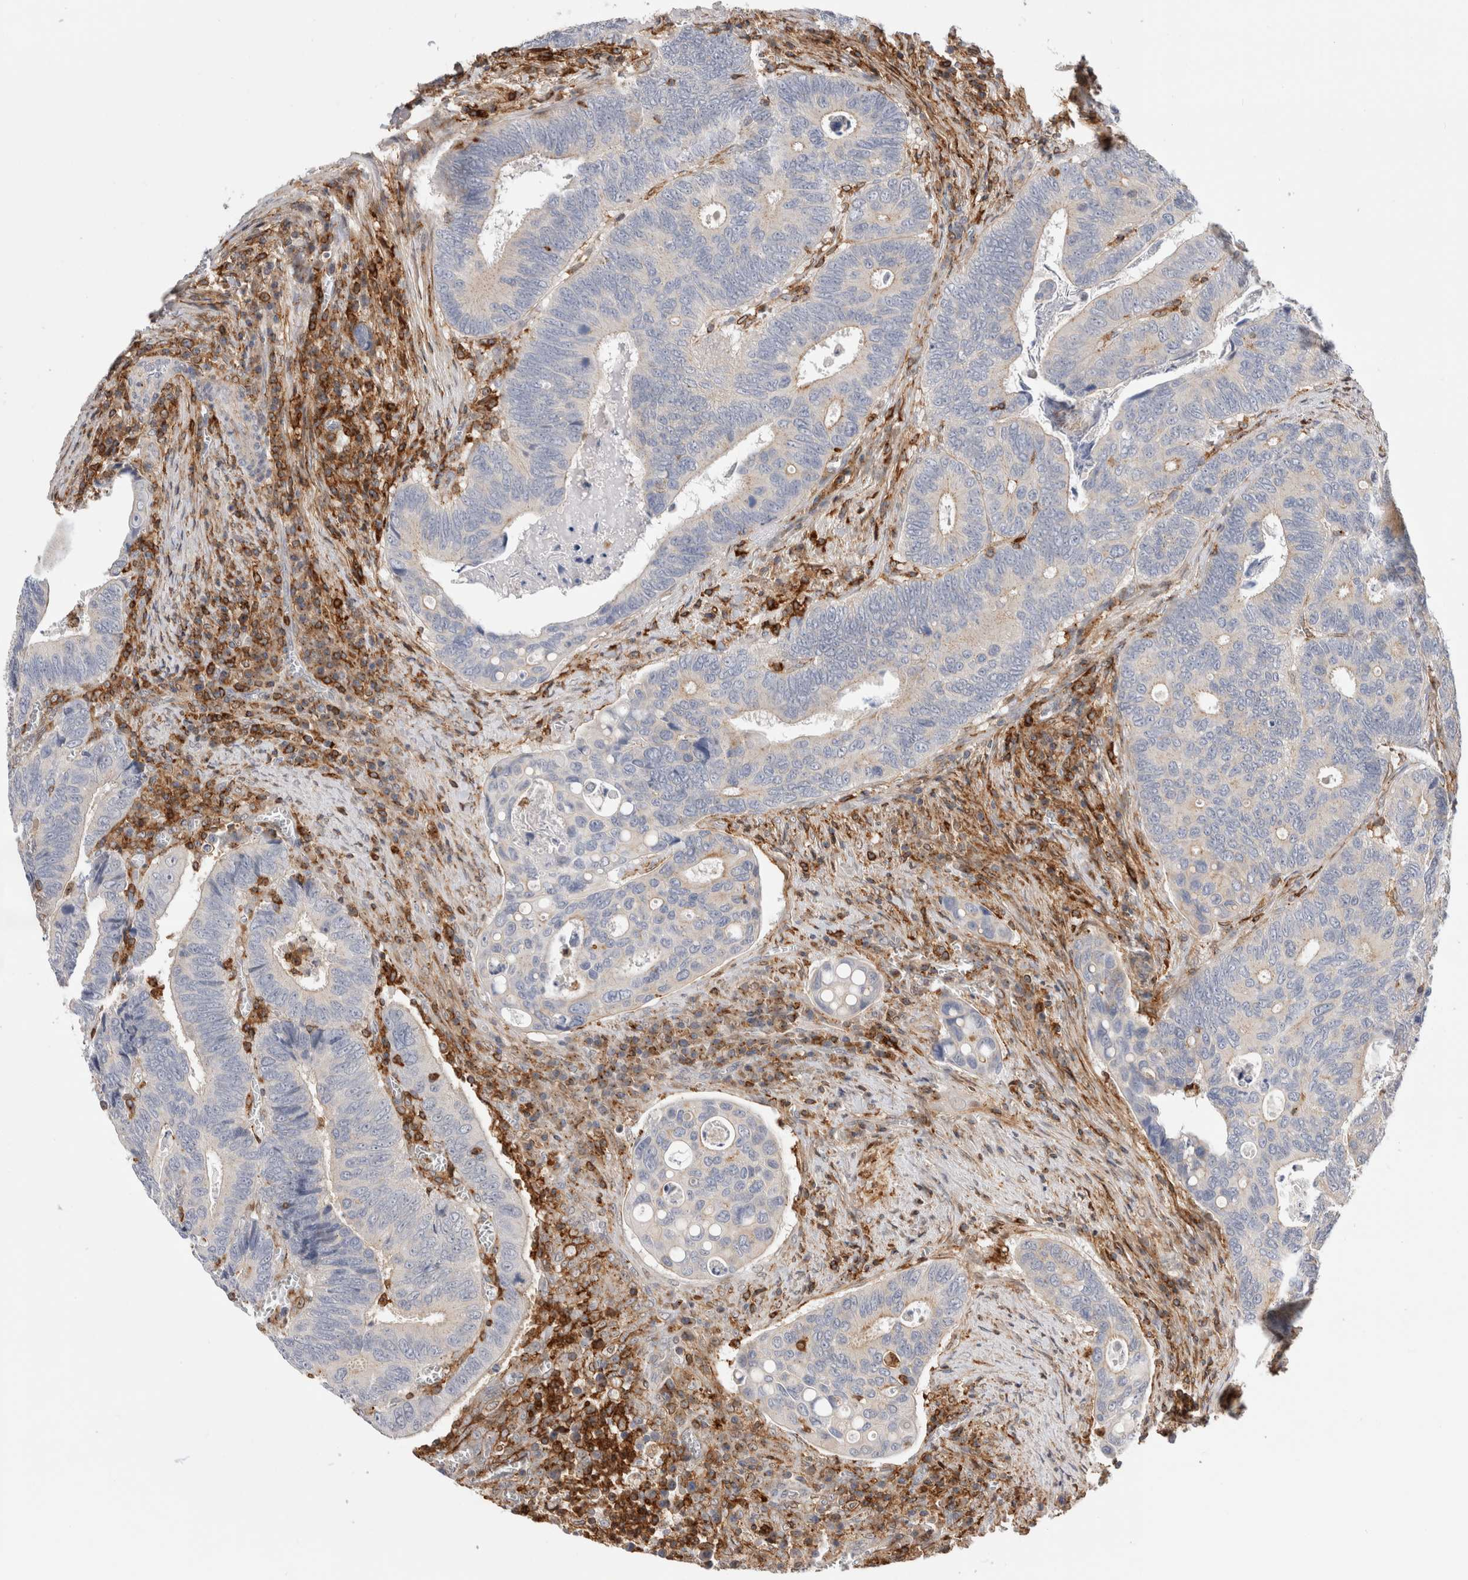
{"staining": {"intensity": "negative", "quantity": "none", "location": "none"}, "tissue": "colorectal cancer", "cell_type": "Tumor cells", "image_type": "cancer", "snomed": [{"axis": "morphology", "description": "Inflammation, NOS"}, {"axis": "morphology", "description": "Adenocarcinoma, NOS"}, {"axis": "topography", "description": "Colon"}], "caption": "Tumor cells show no significant staining in colorectal adenocarcinoma.", "gene": "CCDC88B", "patient": {"sex": "male", "age": 72}}